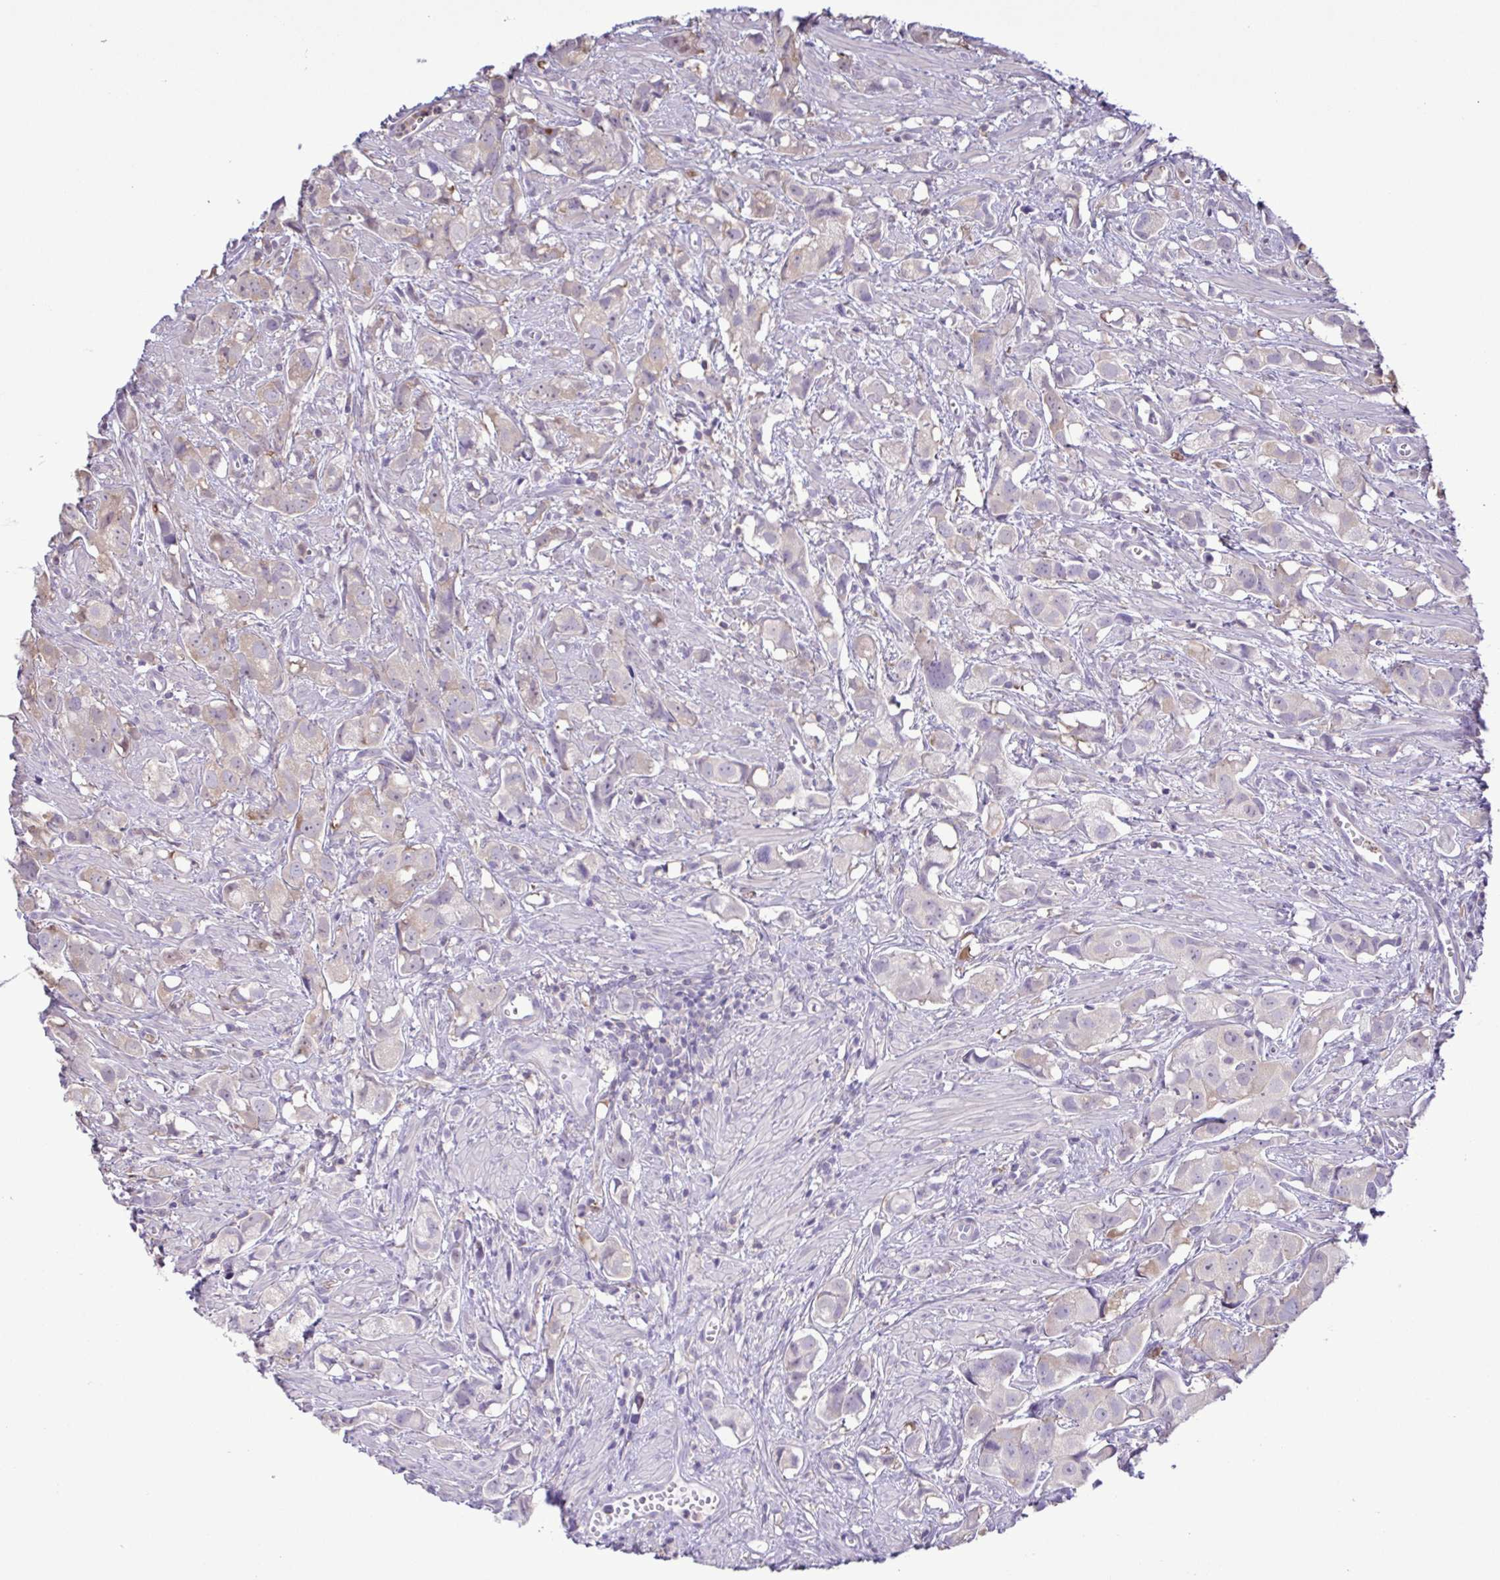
{"staining": {"intensity": "weak", "quantity": "<25%", "location": "cytoplasmic/membranous"}, "tissue": "prostate cancer", "cell_type": "Tumor cells", "image_type": "cancer", "snomed": [{"axis": "morphology", "description": "Adenocarcinoma, High grade"}, {"axis": "topography", "description": "Prostate"}], "caption": "Tumor cells are negative for brown protein staining in adenocarcinoma (high-grade) (prostate).", "gene": "CYP17A1", "patient": {"sex": "male", "age": 58}}